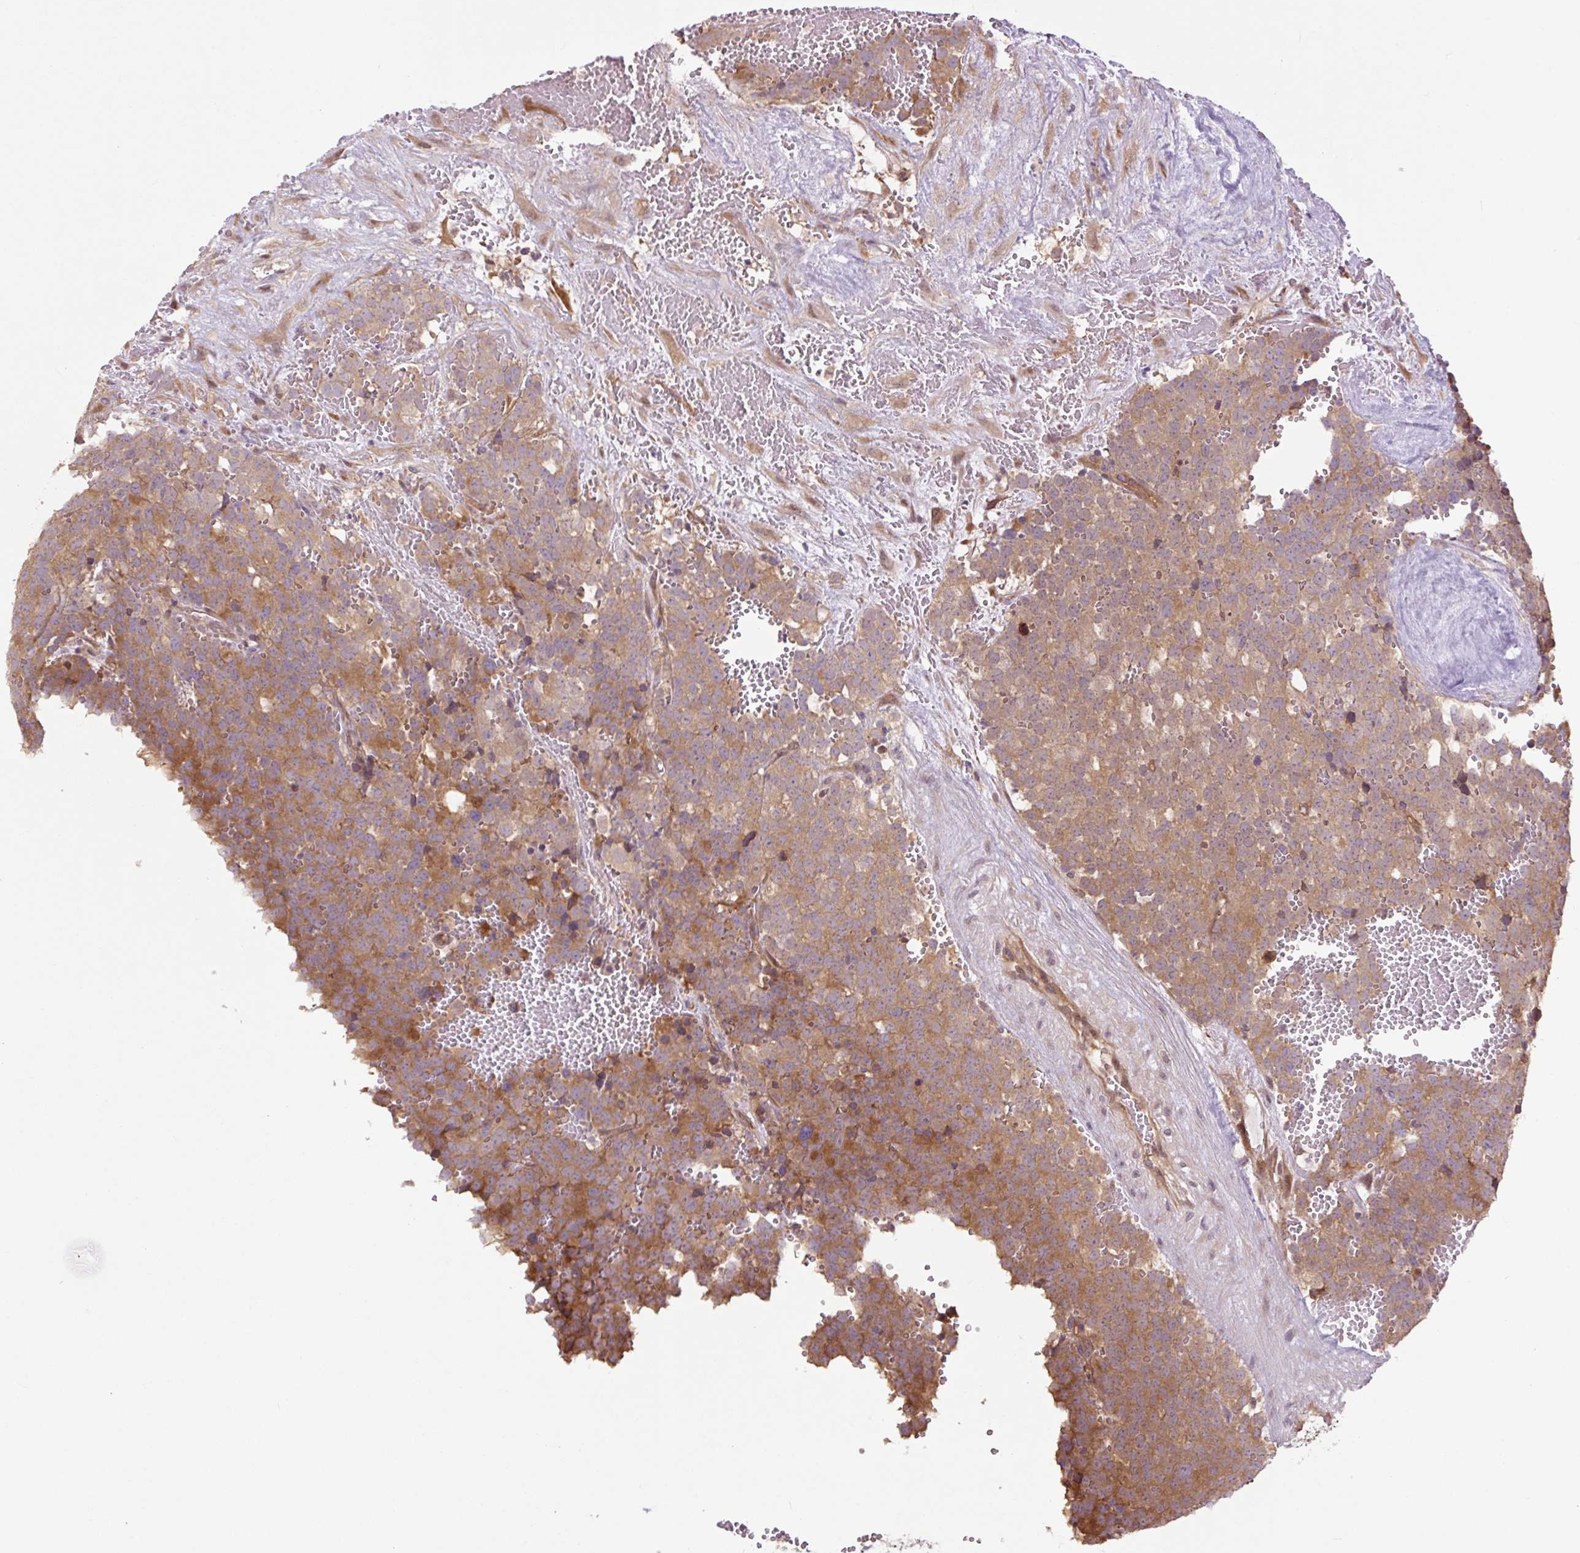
{"staining": {"intensity": "moderate", "quantity": ">75%", "location": "cytoplasmic/membranous"}, "tissue": "testis cancer", "cell_type": "Tumor cells", "image_type": "cancer", "snomed": [{"axis": "morphology", "description": "Seminoma, NOS"}, {"axis": "topography", "description": "Testis"}], "caption": "IHC staining of seminoma (testis), which demonstrates medium levels of moderate cytoplasmic/membranous positivity in approximately >75% of tumor cells indicating moderate cytoplasmic/membranous protein expression. The staining was performed using DAB (3,3'-diaminobenzidine) (brown) for protein detection and nuclei were counterstained in hematoxylin (blue).", "gene": "TPT1", "patient": {"sex": "male", "age": 71}}